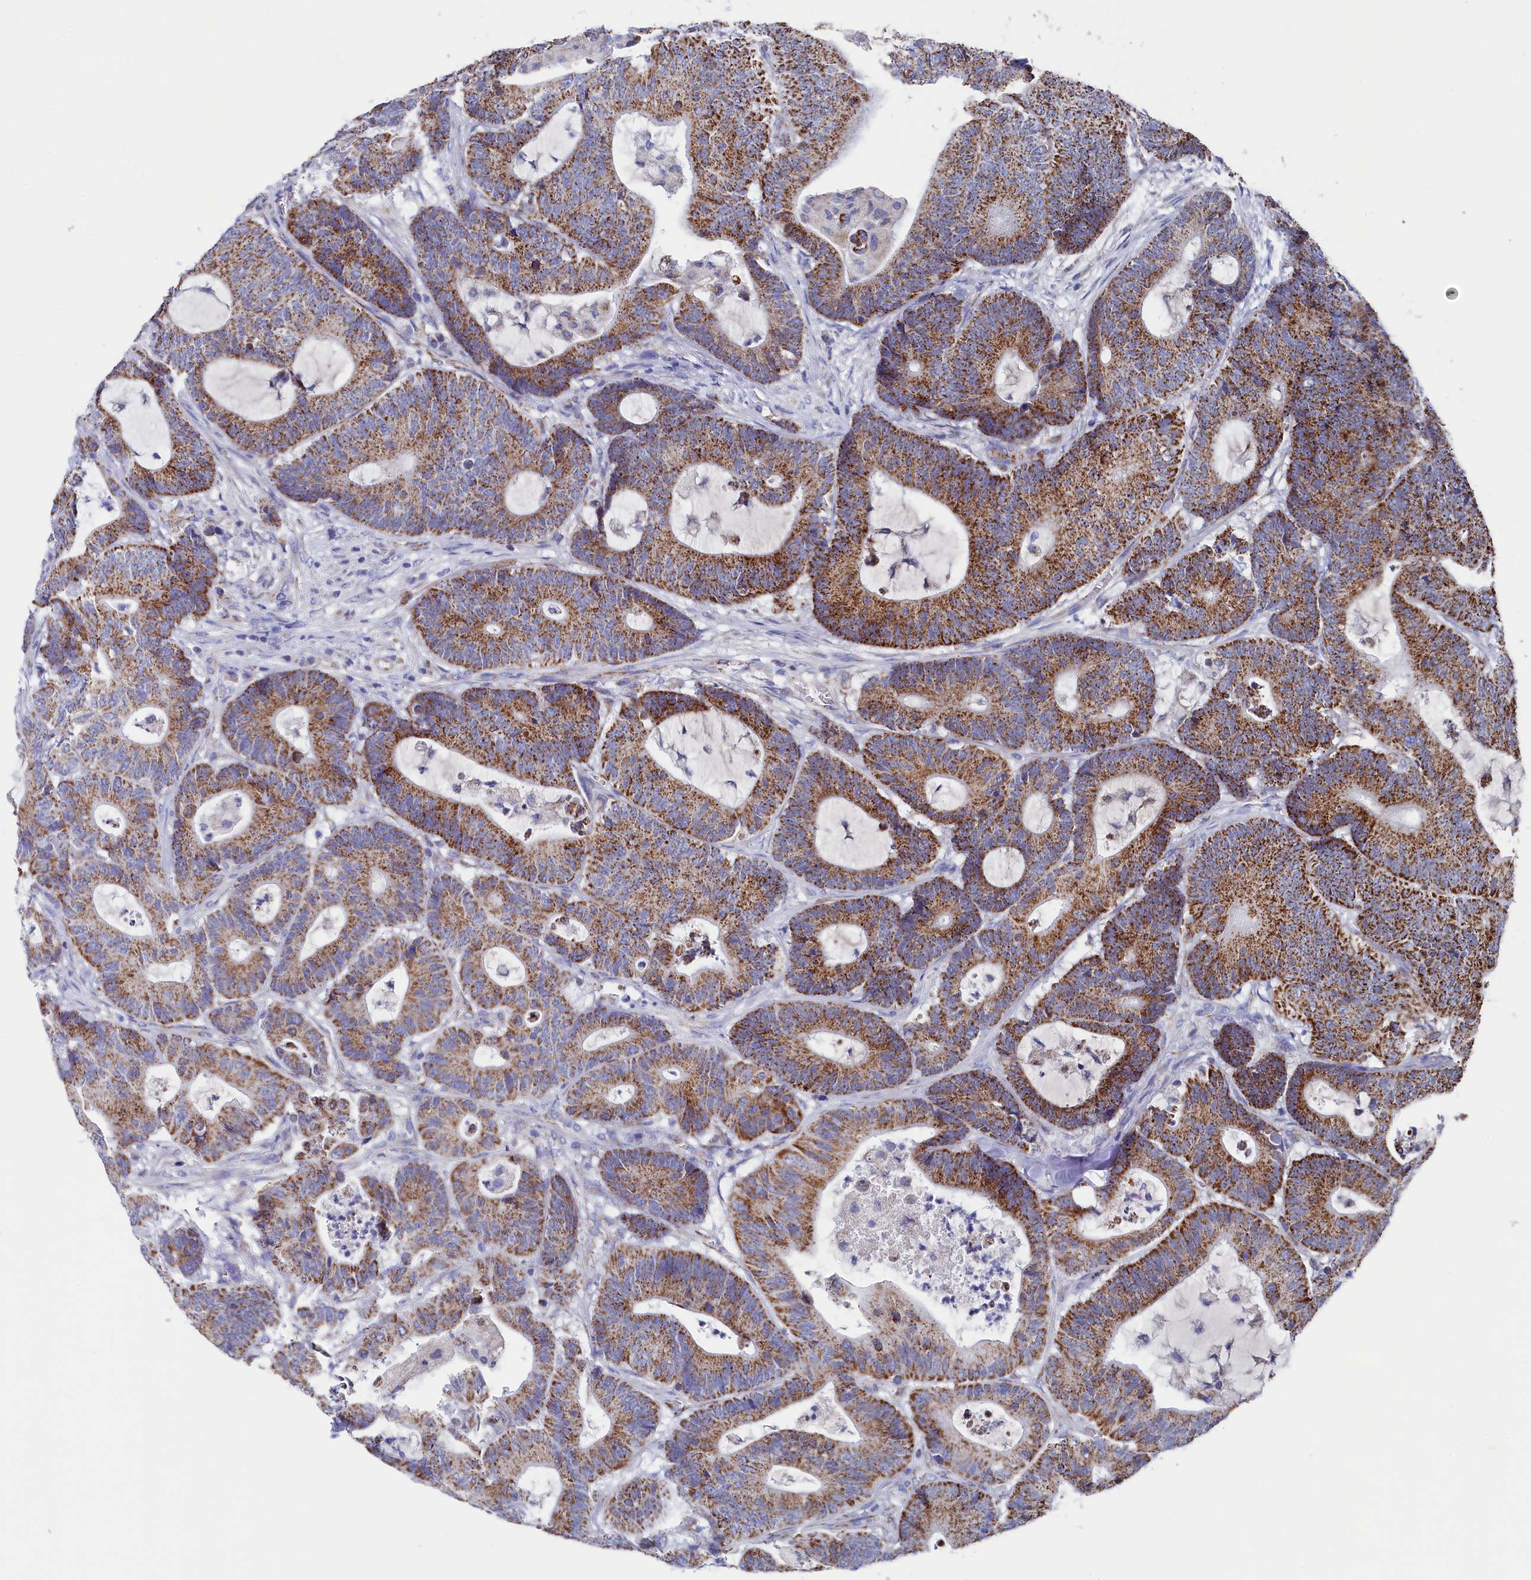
{"staining": {"intensity": "moderate", "quantity": ">75%", "location": "cytoplasmic/membranous"}, "tissue": "colorectal cancer", "cell_type": "Tumor cells", "image_type": "cancer", "snomed": [{"axis": "morphology", "description": "Adenocarcinoma, NOS"}, {"axis": "topography", "description": "Colon"}], "caption": "Immunohistochemistry (IHC) image of human colorectal cancer (adenocarcinoma) stained for a protein (brown), which reveals medium levels of moderate cytoplasmic/membranous positivity in approximately >75% of tumor cells.", "gene": "MMAB", "patient": {"sex": "female", "age": 84}}